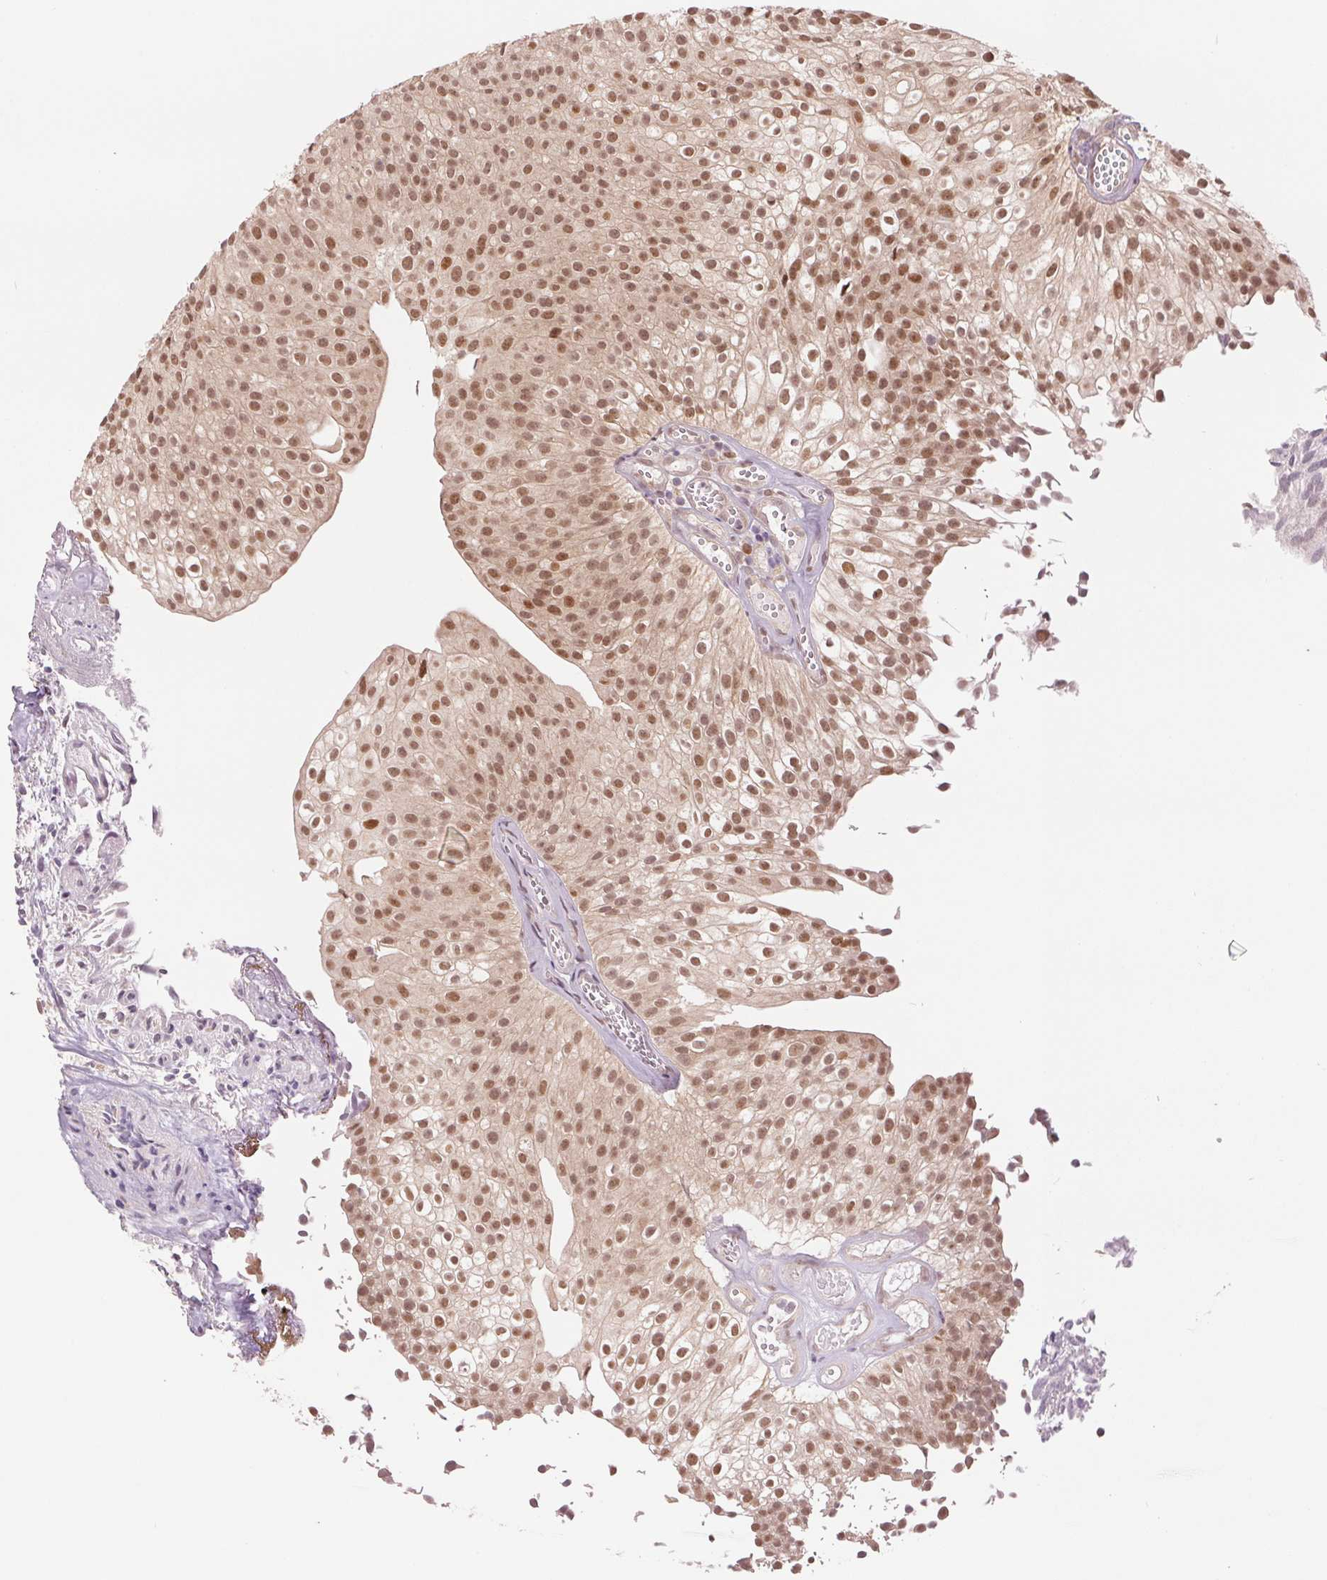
{"staining": {"intensity": "moderate", "quantity": ">75%", "location": "nuclear"}, "tissue": "urothelial cancer", "cell_type": "Tumor cells", "image_type": "cancer", "snomed": [{"axis": "morphology", "description": "Urothelial carcinoma, Low grade"}, {"axis": "topography", "description": "Urinary bladder"}], "caption": "An image of urothelial carcinoma (low-grade) stained for a protein exhibits moderate nuclear brown staining in tumor cells.", "gene": "ERI3", "patient": {"sex": "male", "age": 70}}